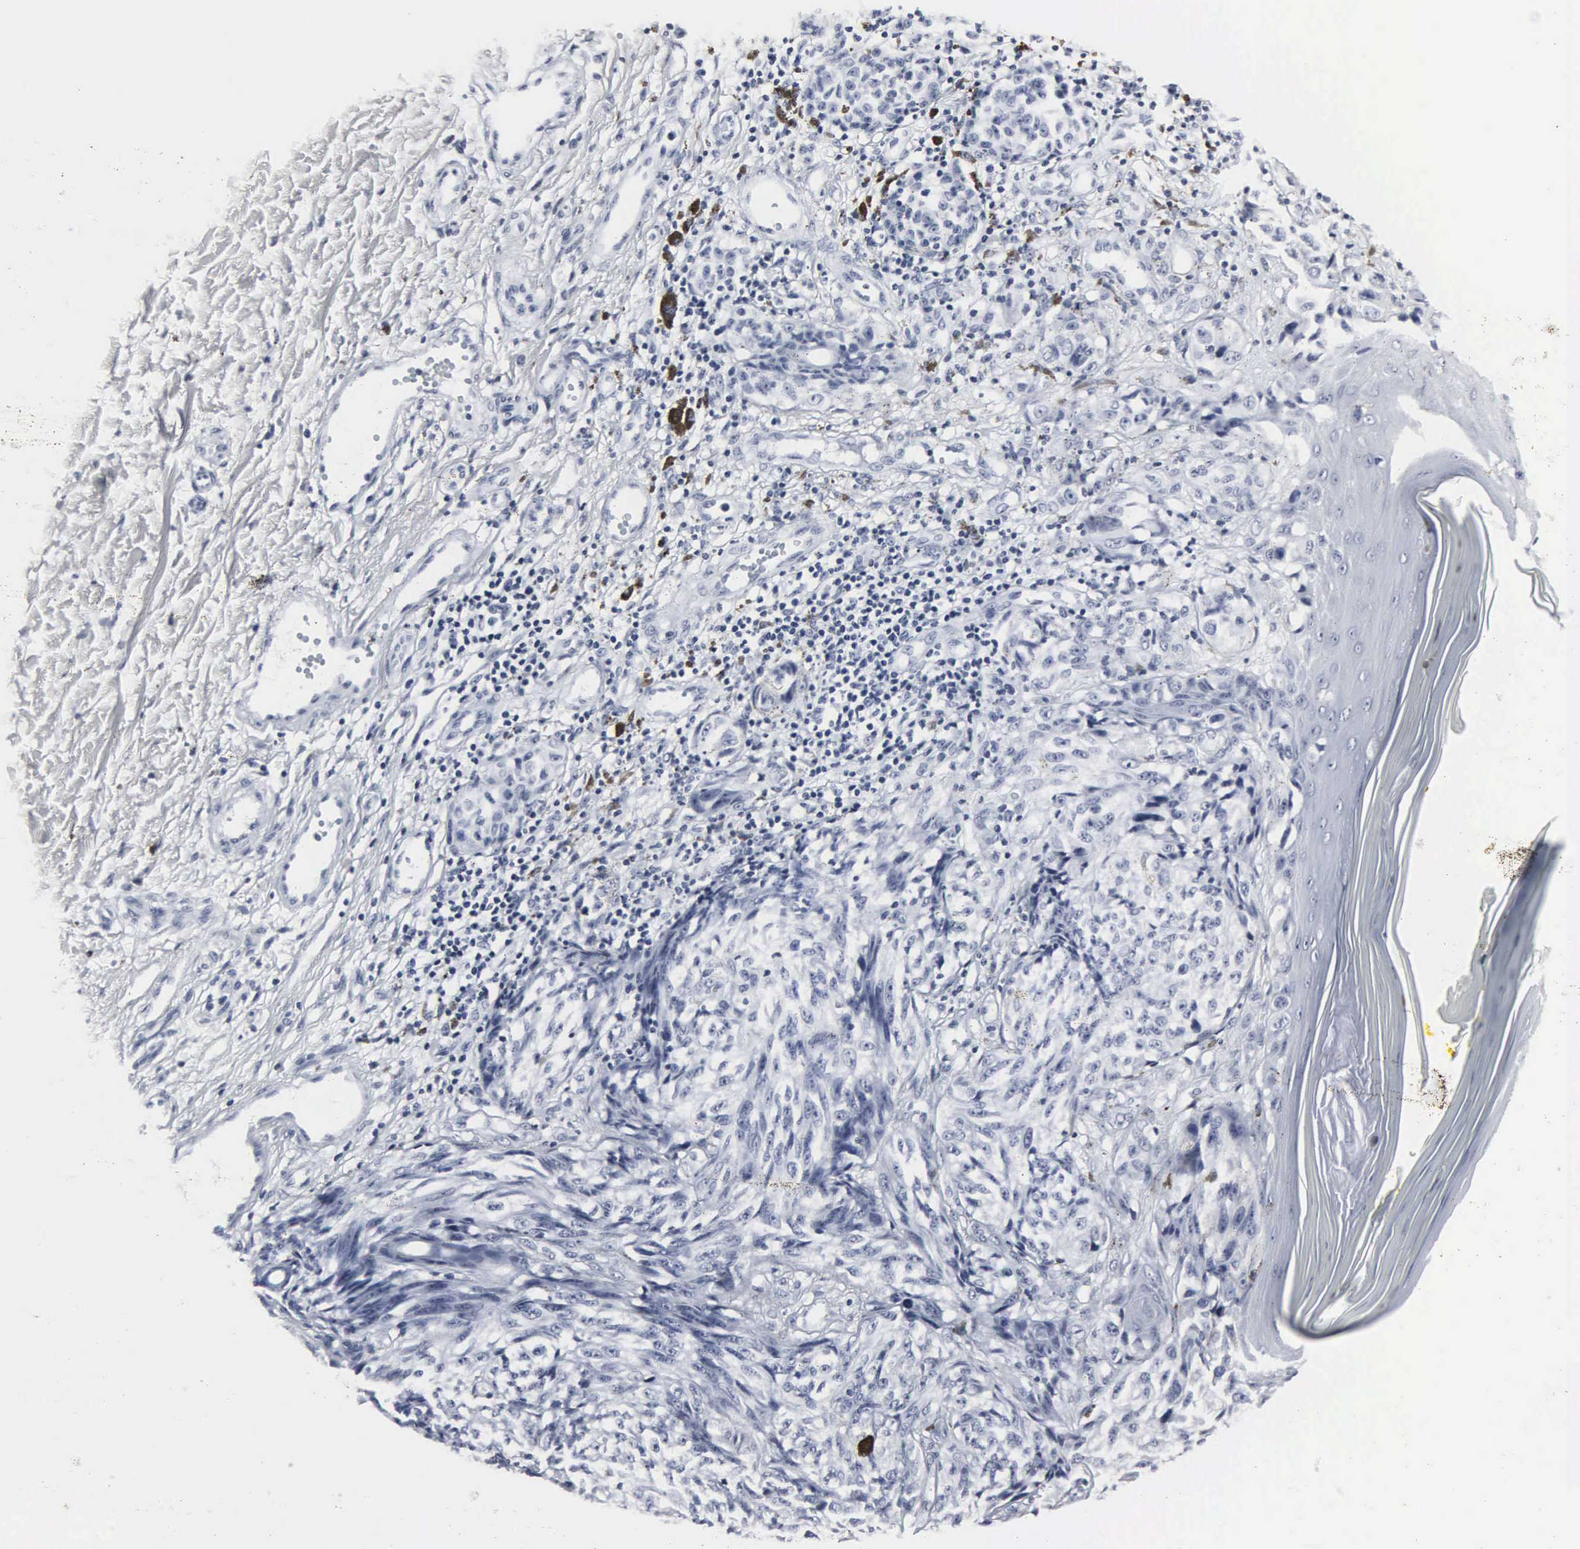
{"staining": {"intensity": "negative", "quantity": "none", "location": "none"}, "tissue": "melanoma", "cell_type": "Tumor cells", "image_type": "cancer", "snomed": [{"axis": "morphology", "description": "Malignant melanoma, NOS"}, {"axis": "topography", "description": "Skin"}], "caption": "Melanoma was stained to show a protein in brown. There is no significant expression in tumor cells.", "gene": "DGCR2", "patient": {"sex": "male", "age": 67}}